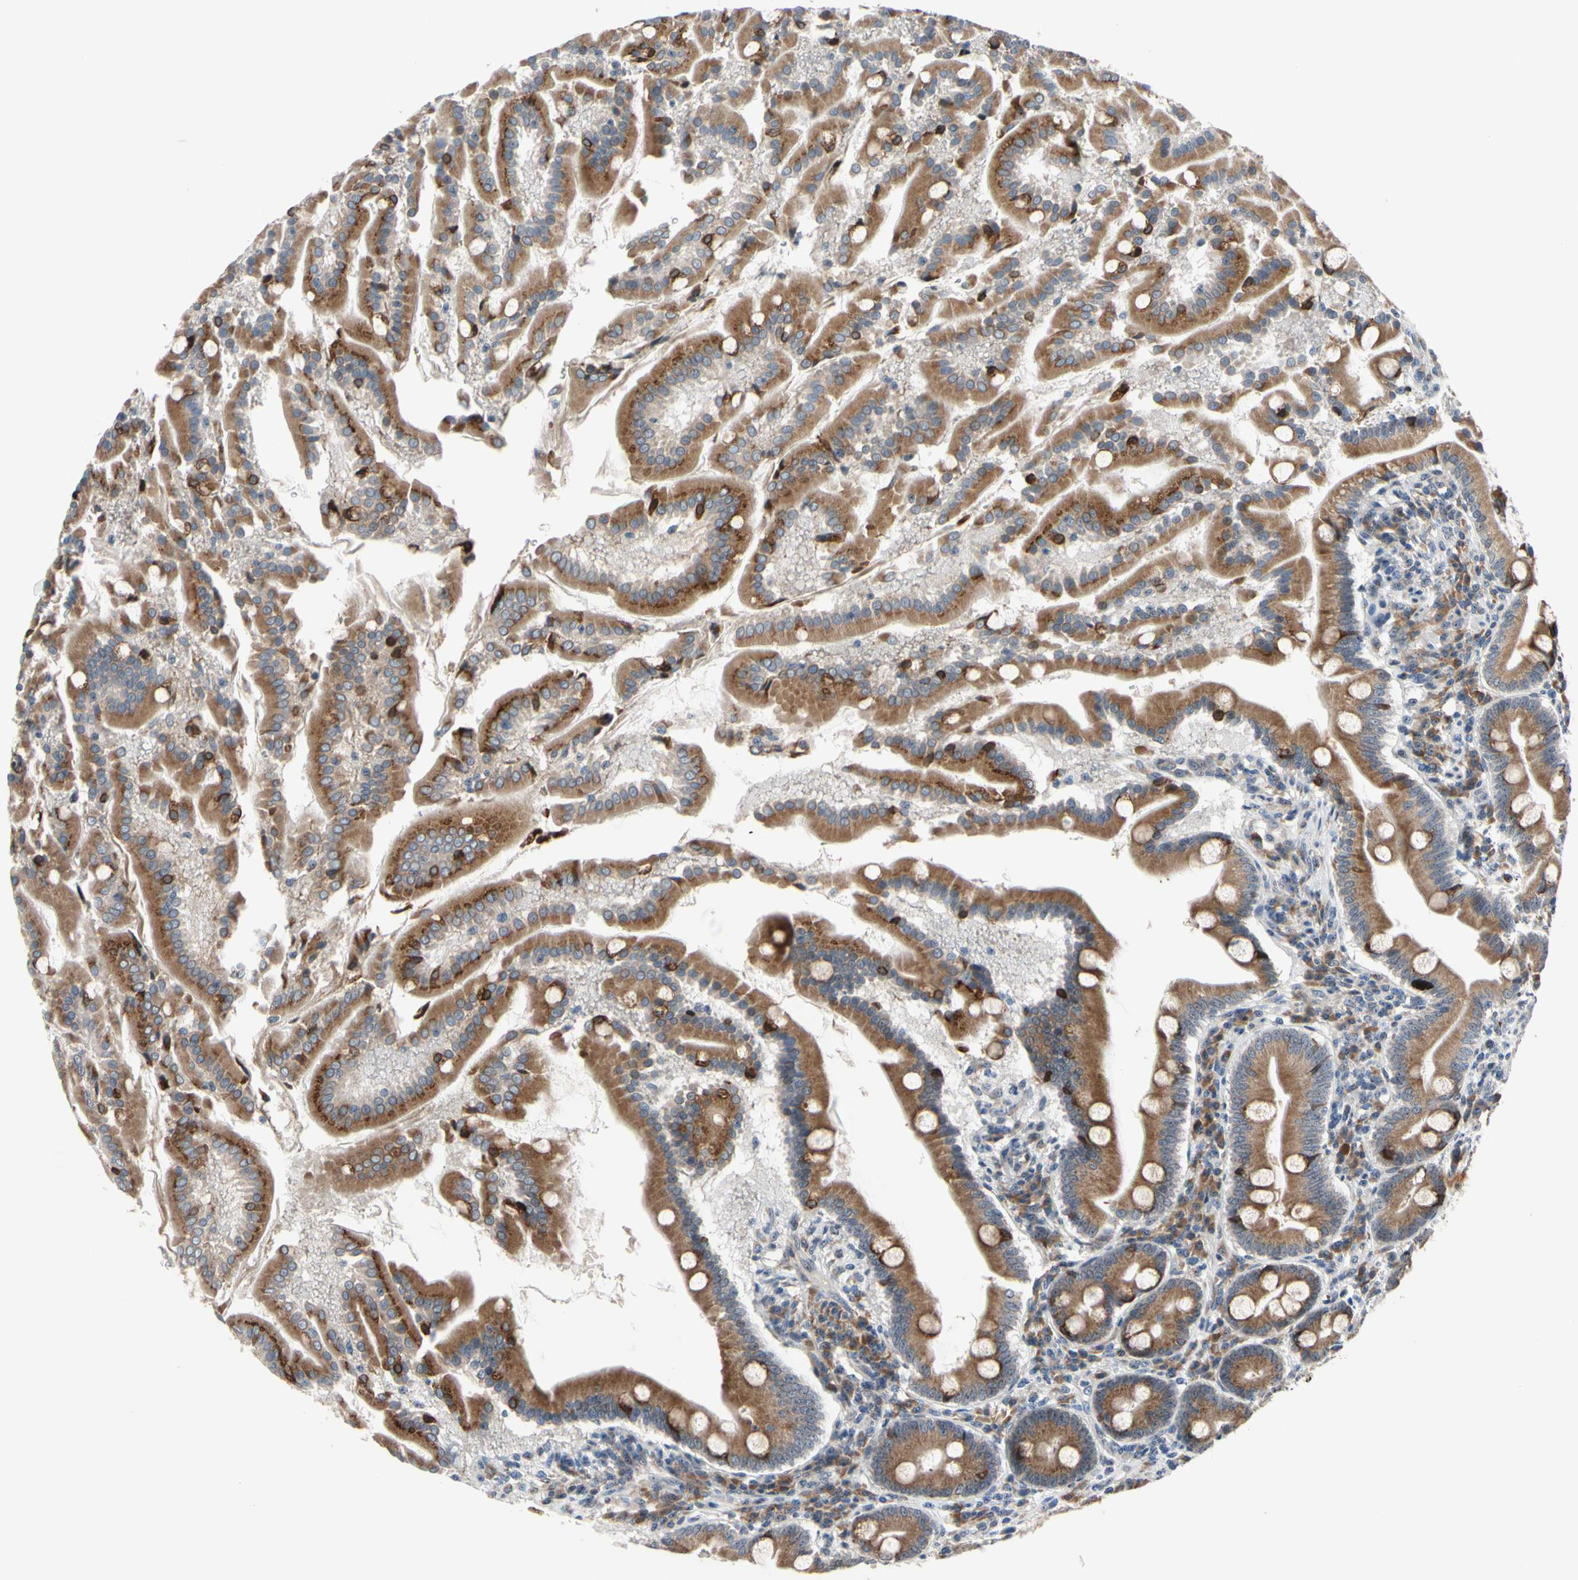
{"staining": {"intensity": "moderate", "quantity": ">75%", "location": "cytoplasmic/membranous"}, "tissue": "duodenum", "cell_type": "Glandular cells", "image_type": "normal", "snomed": [{"axis": "morphology", "description": "Normal tissue, NOS"}, {"axis": "topography", "description": "Duodenum"}], "caption": "Immunohistochemistry (IHC) (DAB) staining of normal duodenum demonstrates moderate cytoplasmic/membranous protein positivity in about >75% of glandular cells. (DAB (3,3'-diaminobenzidine) IHC, brown staining for protein, blue staining for nuclei).", "gene": "TMED7", "patient": {"sex": "male", "age": 50}}